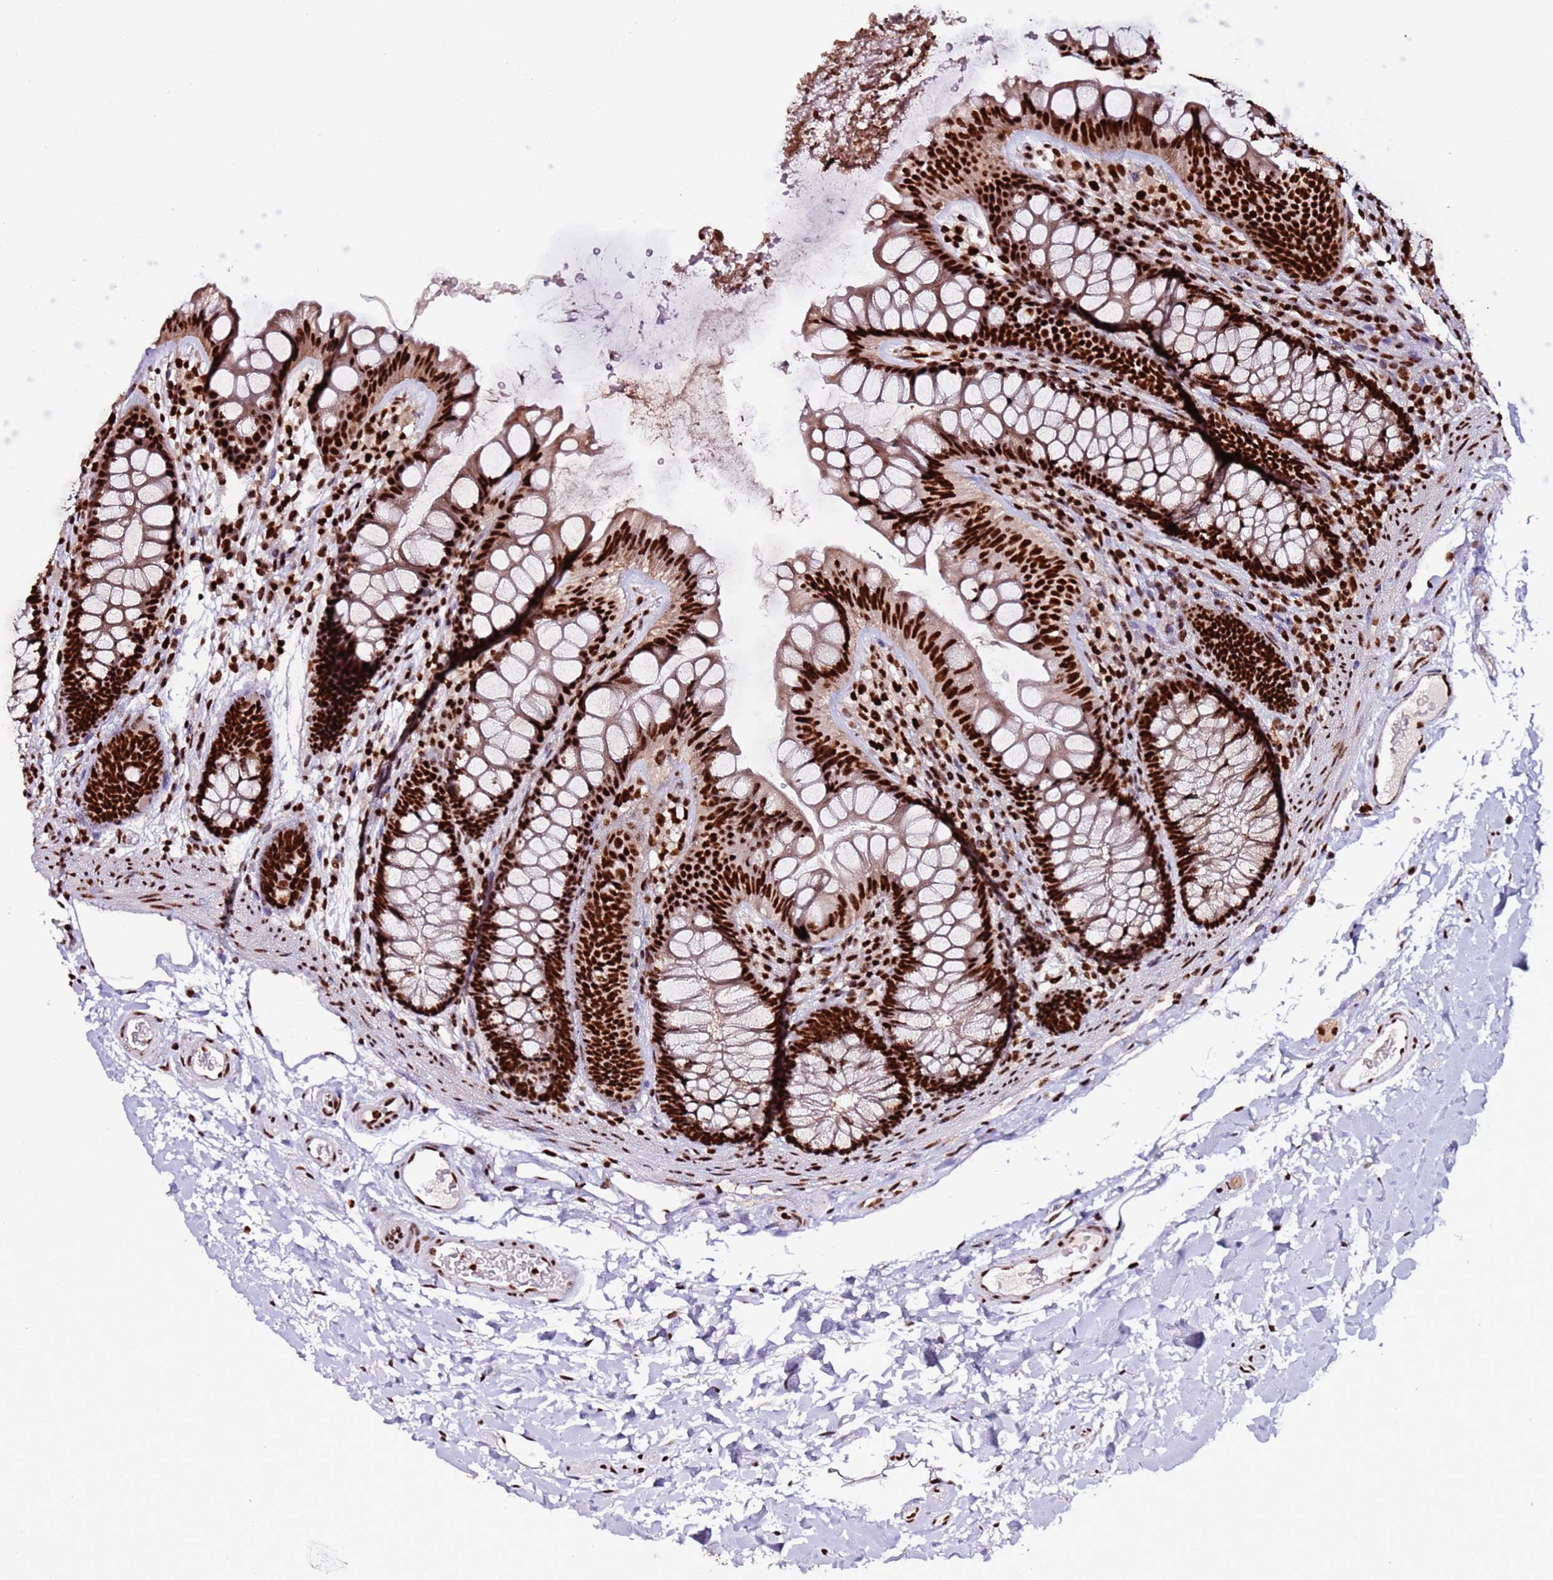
{"staining": {"intensity": "strong", "quantity": ">75%", "location": "nuclear"}, "tissue": "colon", "cell_type": "Endothelial cells", "image_type": "normal", "snomed": [{"axis": "morphology", "description": "Normal tissue, NOS"}, {"axis": "topography", "description": "Colon"}], "caption": "Protein staining of benign colon exhibits strong nuclear expression in about >75% of endothelial cells.", "gene": "C6orf226", "patient": {"sex": "female", "age": 62}}